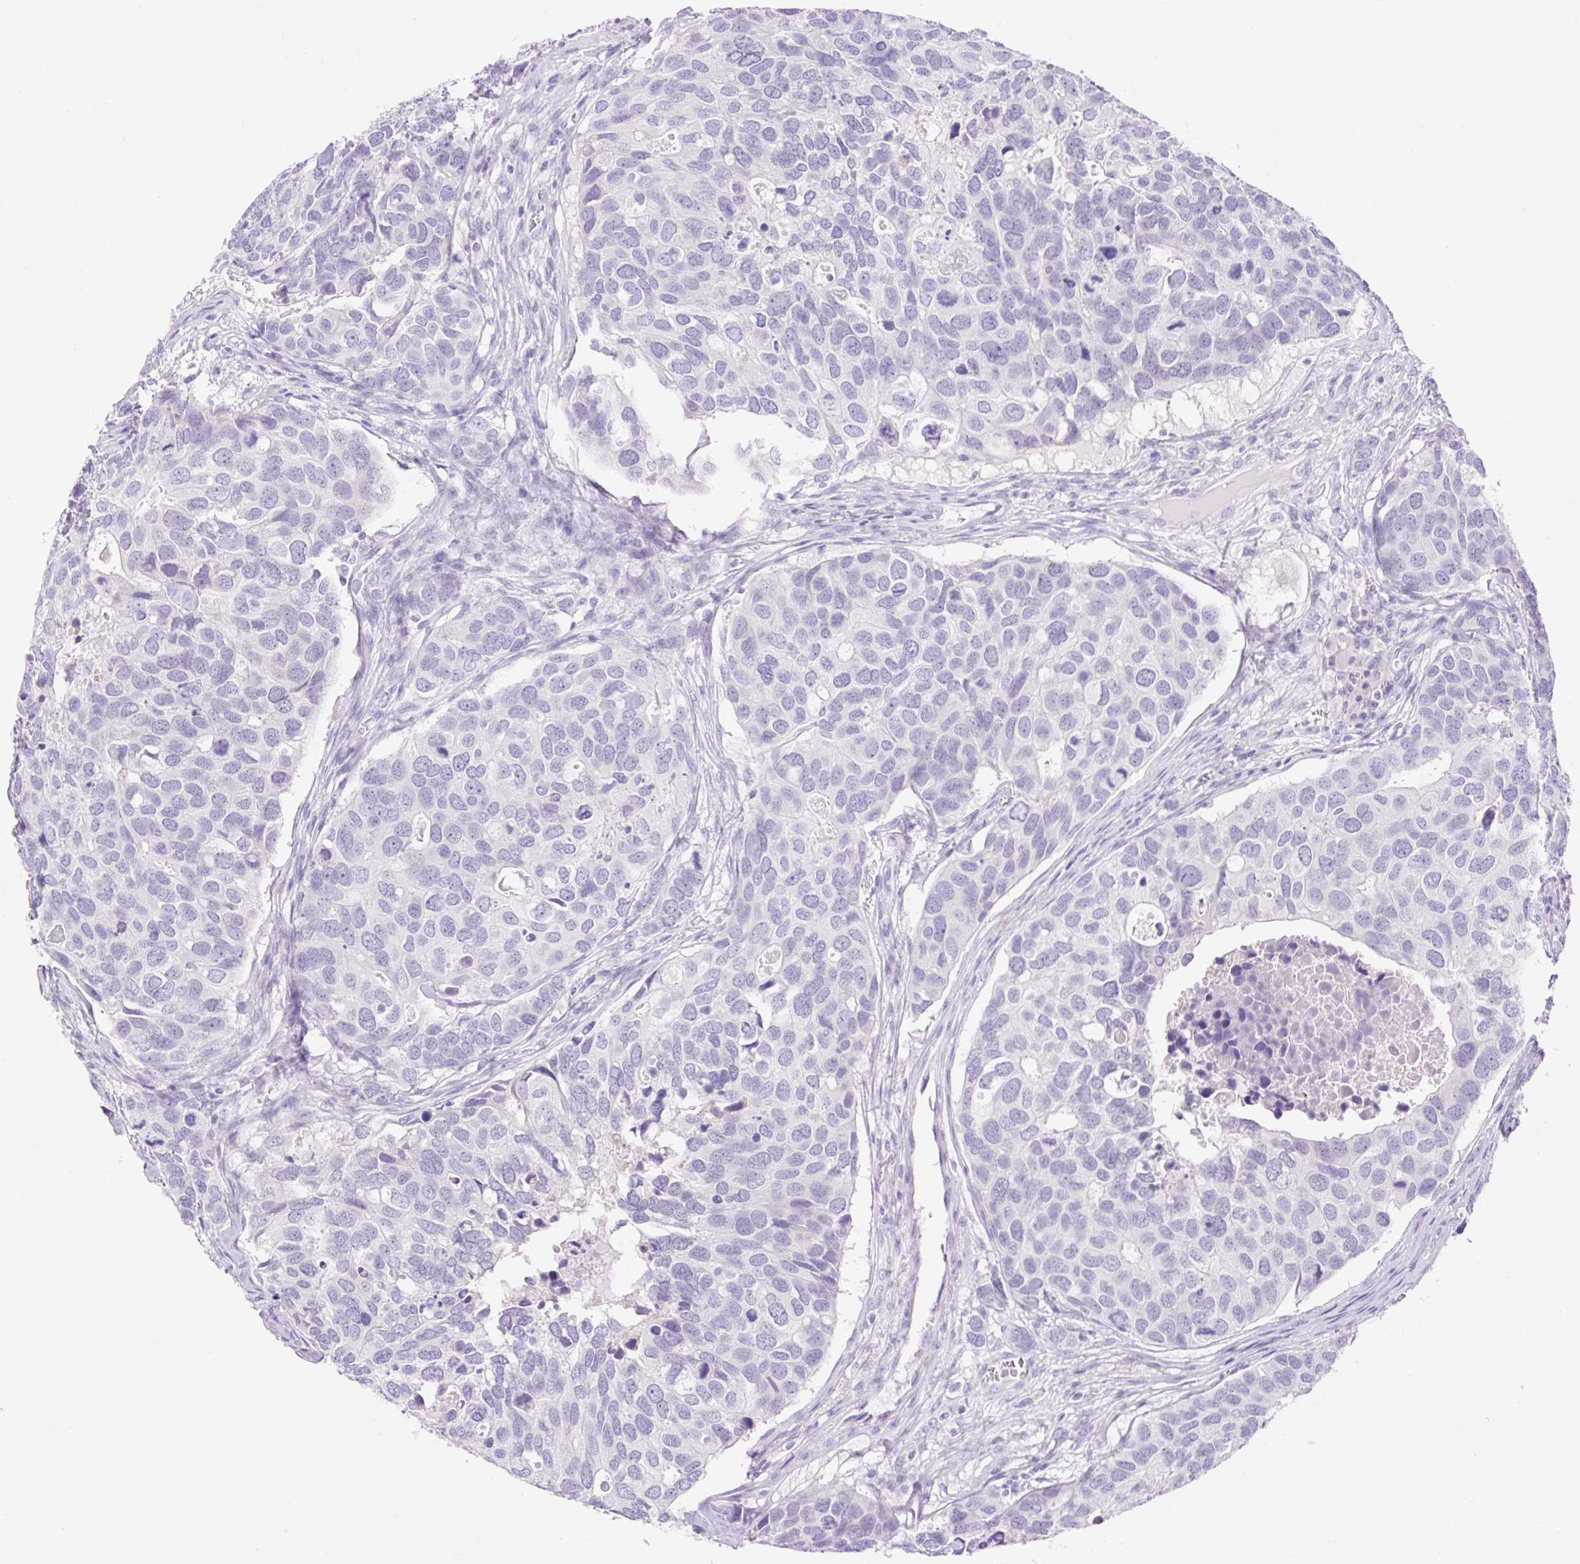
{"staining": {"intensity": "negative", "quantity": "none", "location": "none"}, "tissue": "breast cancer", "cell_type": "Tumor cells", "image_type": "cancer", "snomed": [{"axis": "morphology", "description": "Duct carcinoma"}, {"axis": "topography", "description": "Breast"}], "caption": "High magnification brightfield microscopy of intraductal carcinoma (breast) stained with DAB (3,3'-diaminobenzidine) (brown) and counterstained with hematoxylin (blue): tumor cells show no significant positivity.", "gene": "SLC25A40", "patient": {"sex": "female", "age": 83}}